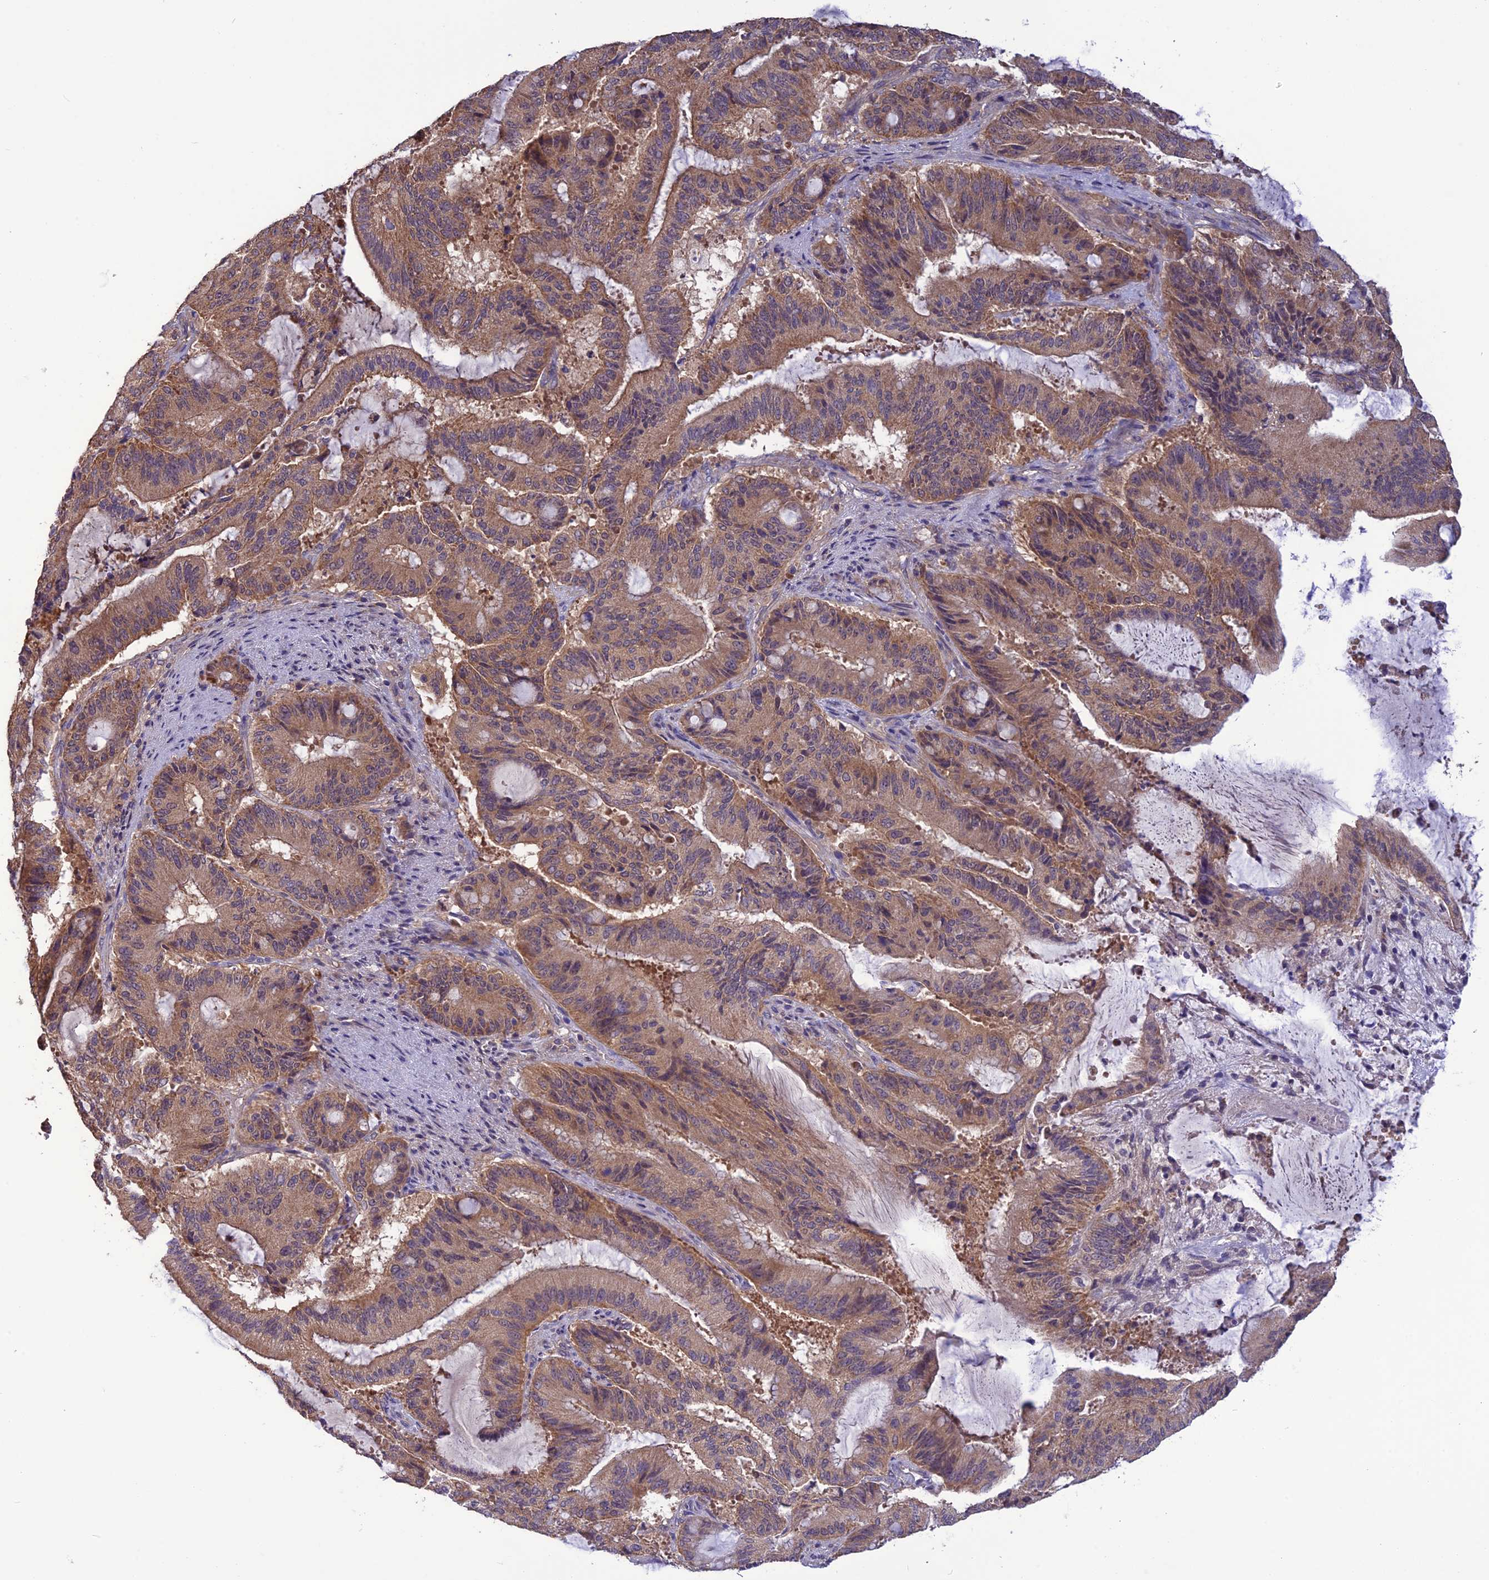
{"staining": {"intensity": "moderate", "quantity": ">75%", "location": "cytoplasmic/membranous"}, "tissue": "liver cancer", "cell_type": "Tumor cells", "image_type": "cancer", "snomed": [{"axis": "morphology", "description": "Normal tissue, NOS"}, {"axis": "morphology", "description": "Cholangiocarcinoma"}, {"axis": "topography", "description": "Liver"}, {"axis": "topography", "description": "Peripheral nerve tissue"}], "caption": "Immunohistochemistry (IHC) (DAB (3,3'-diaminobenzidine)) staining of liver cancer (cholangiocarcinoma) exhibits moderate cytoplasmic/membranous protein staining in about >75% of tumor cells. (DAB (3,3'-diaminobenzidine) IHC, brown staining for protein, blue staining for nuclei).", "gene": "PSMF1", "patient": {"sex": "female", "age": 73}}